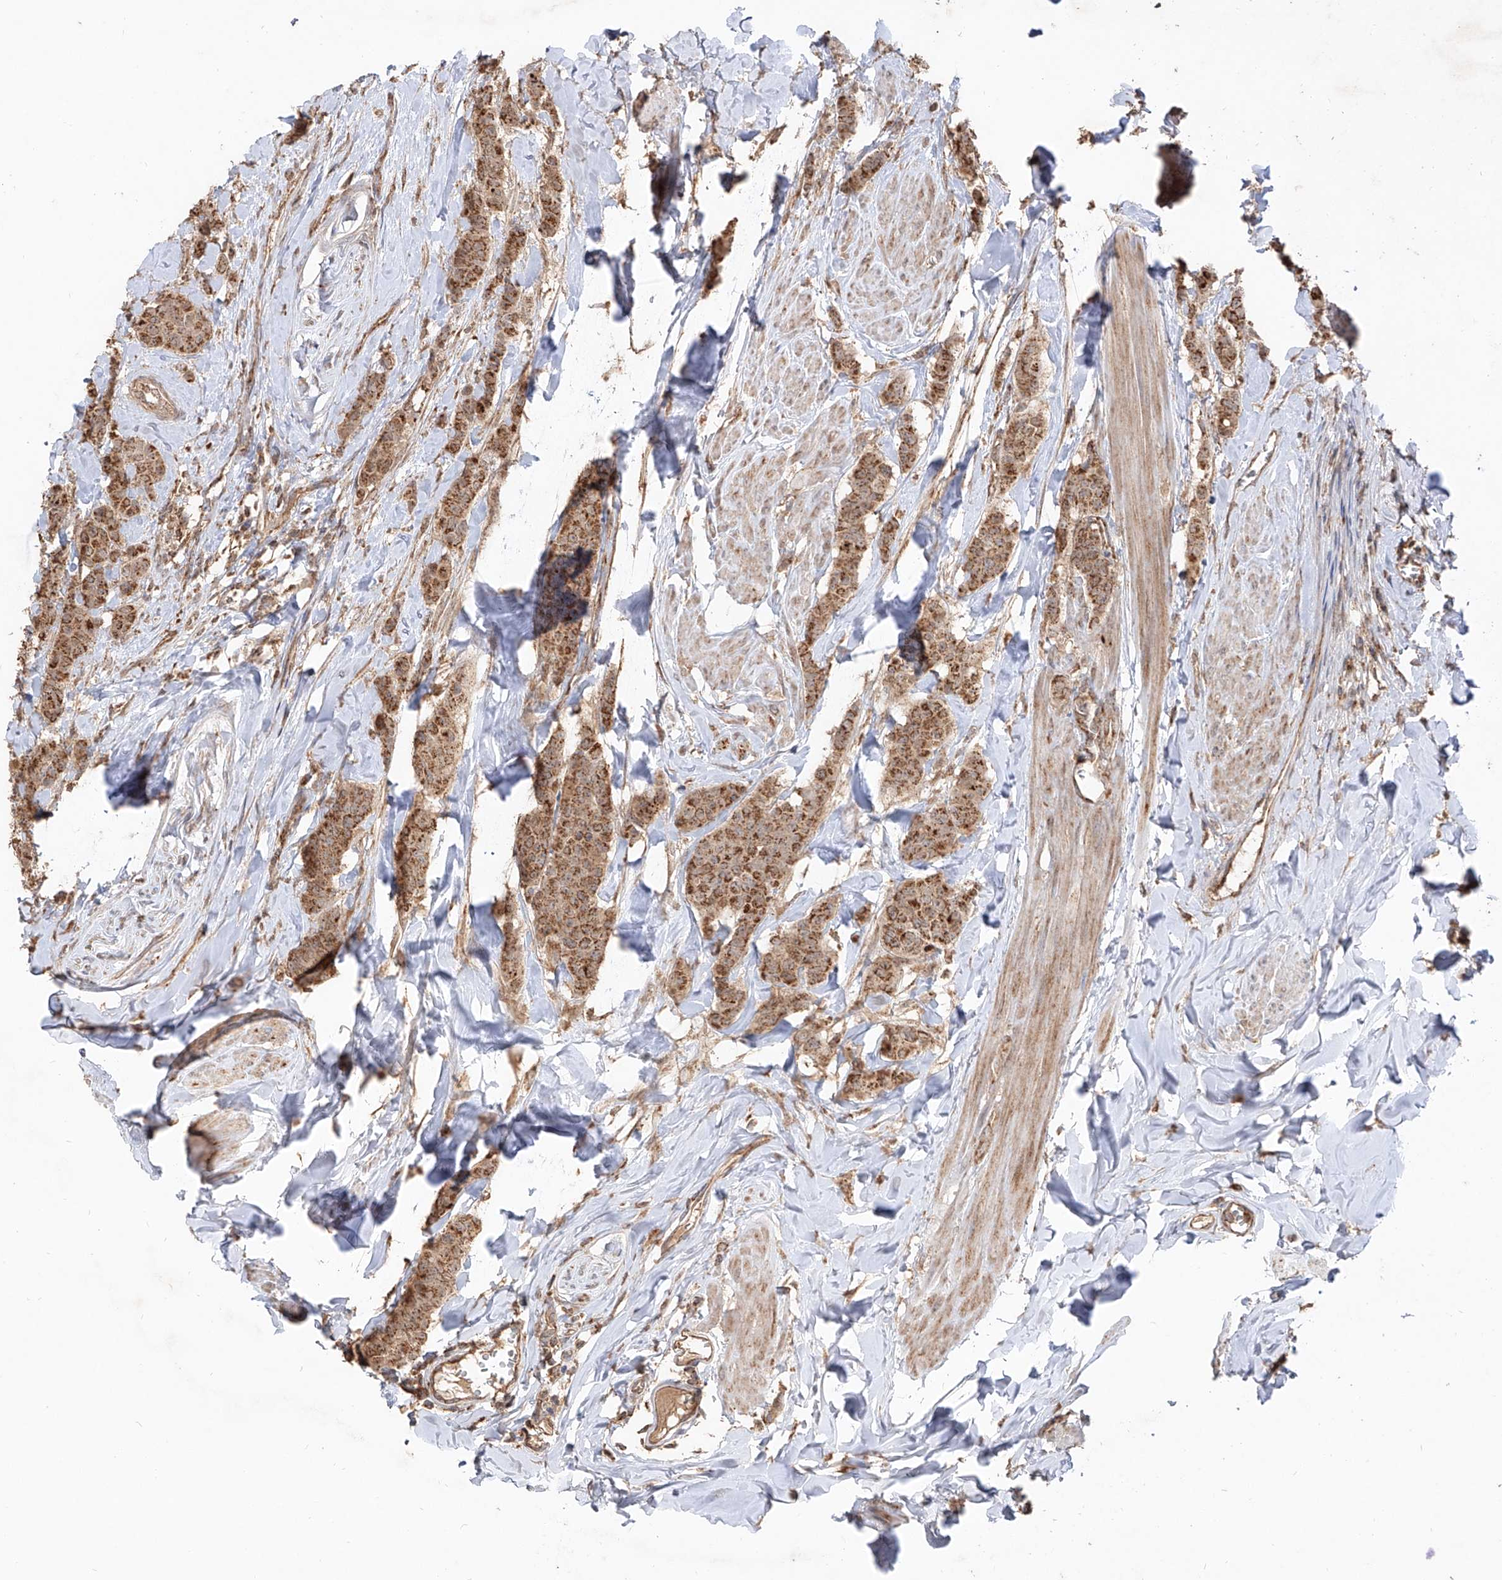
{"staining": {"intensity": "strong", "quantity": ">75%", "location": "cytoplasmic/membranous"}, "tissue": "breast cancer", "cell_type": "Tumor cells", "image_type": "cancer", "snomed": [{"axis": "morphology", "description": "Duct carcinoma"}, {"axis": "topography", "description": "Breast"}], "caption": "Breast cancer (intraductal carcinoma) stained with DAB (3,3'-diaminobenzidine) IHC reveals high levels of strong cytoplasmic/membranous expression in about >75% of tumor cells.", "gene": "AIM2", "patient": {"sex": "female", "age": 40}}